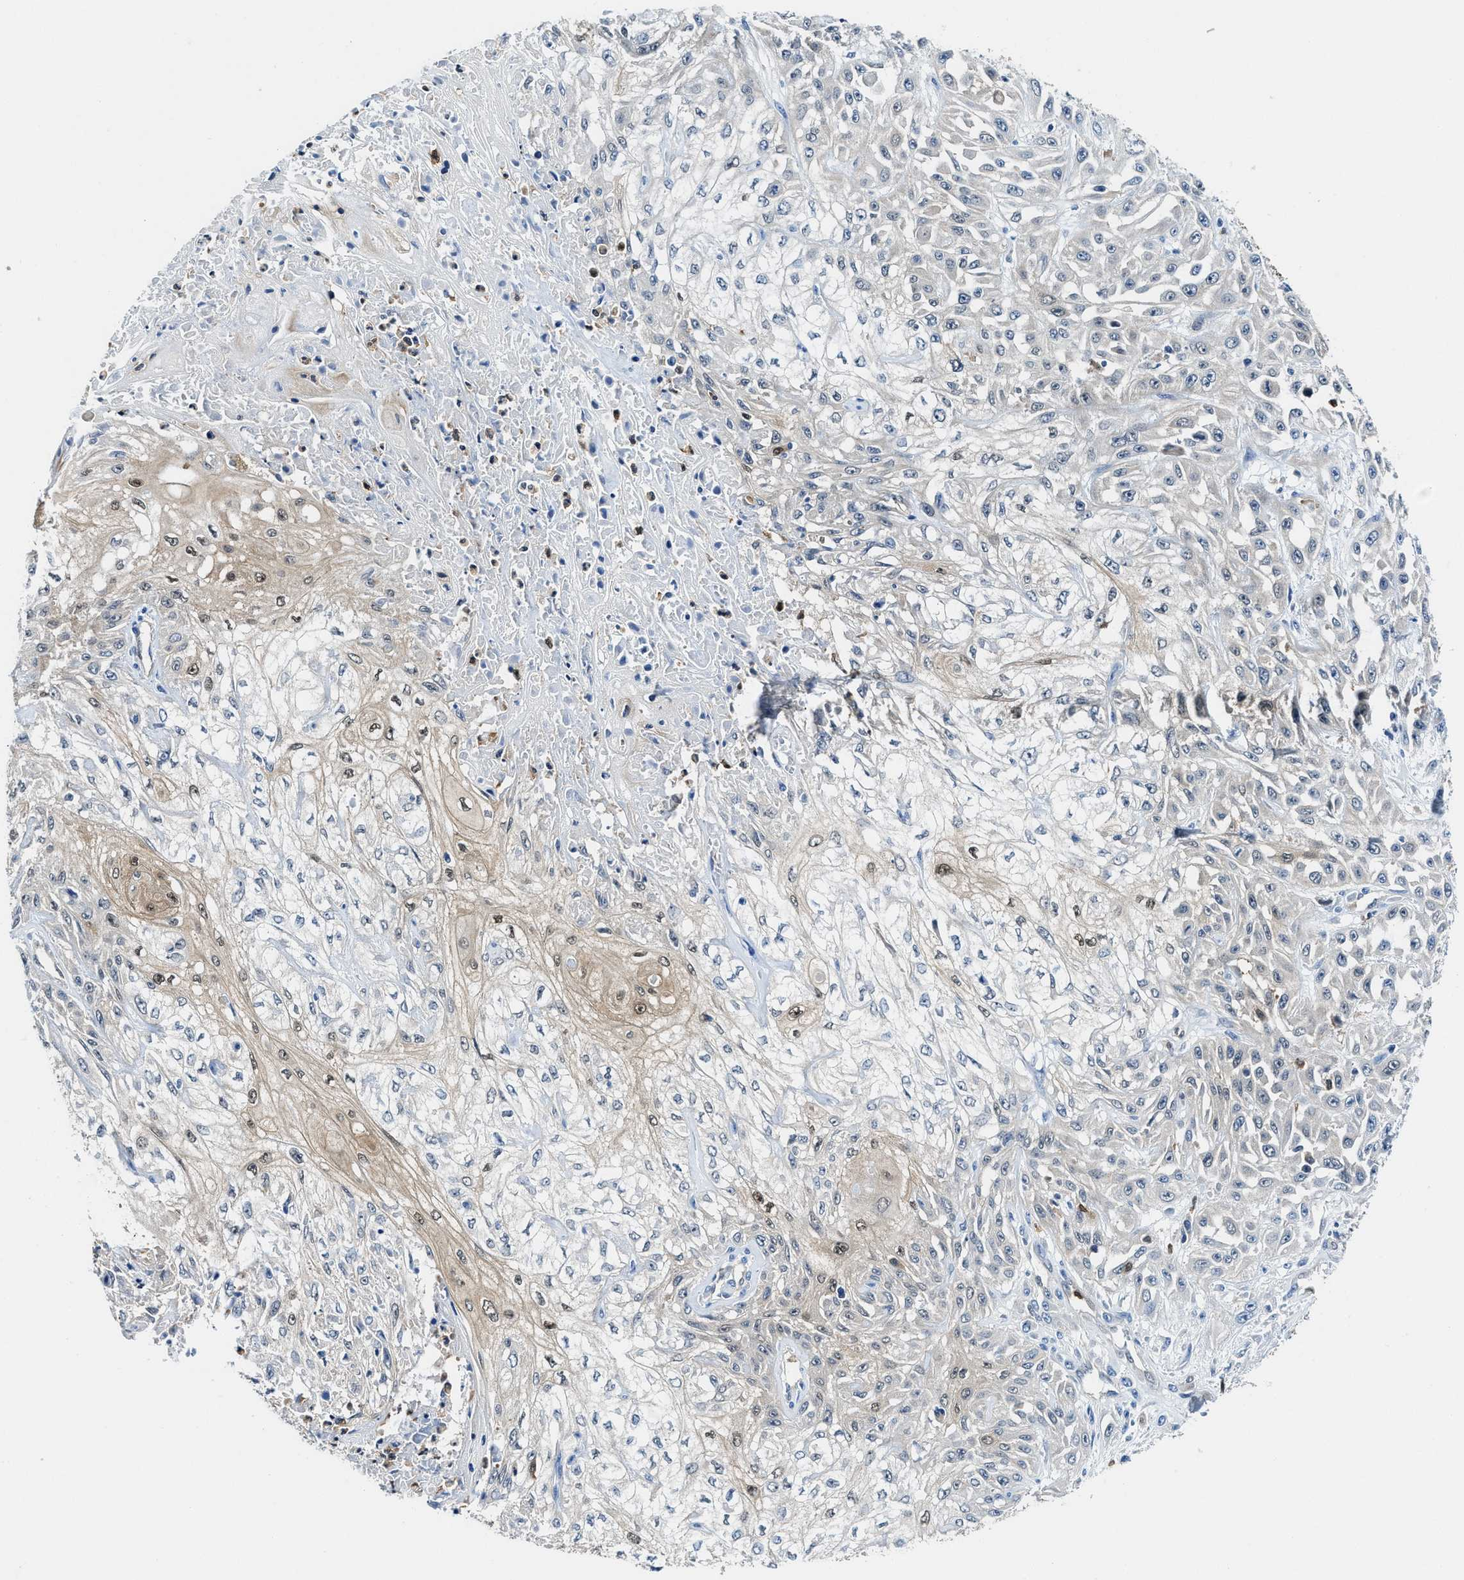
{"staining": {"intensity": "weak", "quantity": "<25%", "location": "cytoplasmic/membranous,nuclear"}, "tissue": "skin cancer", "cell_type": "Tumor cells", "image_type": "cancer", "snomed": [{"axis": "morphology", "description": "Squamous cell carcinoma, NOS"}, {"axis": "morphology", "description": "Squamous cell carcinoma, metastatic, NOS"}, {"axis": "topography", "description": "Skin"}, {"axis": "topography", "description": "Lymph node"}], "caption": "An IHC micrograph of skin cancer is shown. There is no staining in tumor cells of skin cancer.", "gene": "LTA4H", "patient": {"sex": "male", "age": 75}}